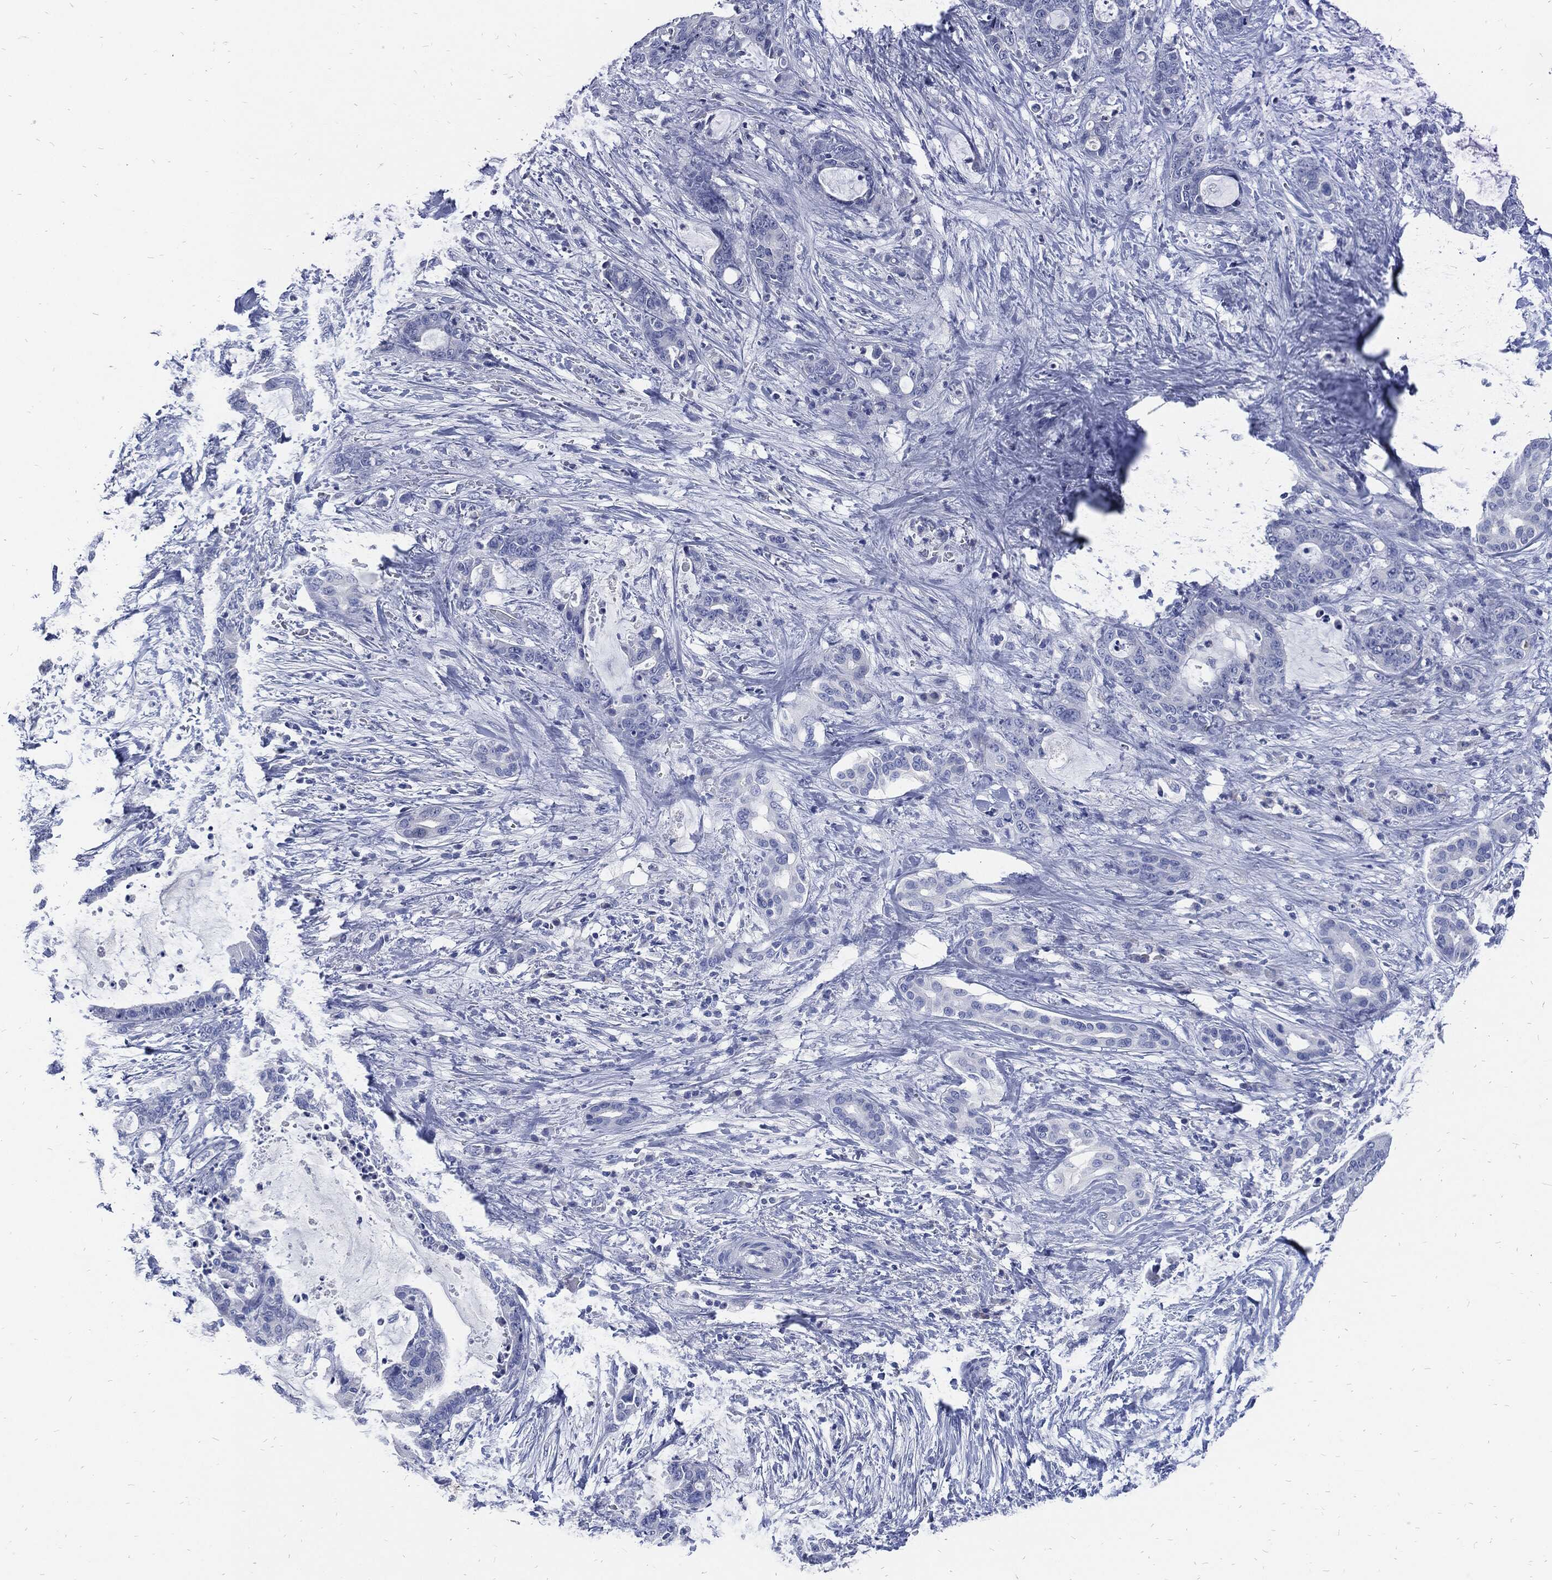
{"staining": {"intensity": "negative", "quantity": "none", "location": "none"}, "tissue": "liver cancer", "cell_type": "Tumor cells", "image_type": "cancer", "snomed": [{"axis": "morphology", "description": "Cholangiocarcinoma"}, {"axis": "topography", "description": "Liver"}], "caption": "An image of human liver cancer (cholangiocarcinoma) is negative for staining in tumor cells.", "gene": "FABP4", "patient": {"sex": "female", "age": 73}}